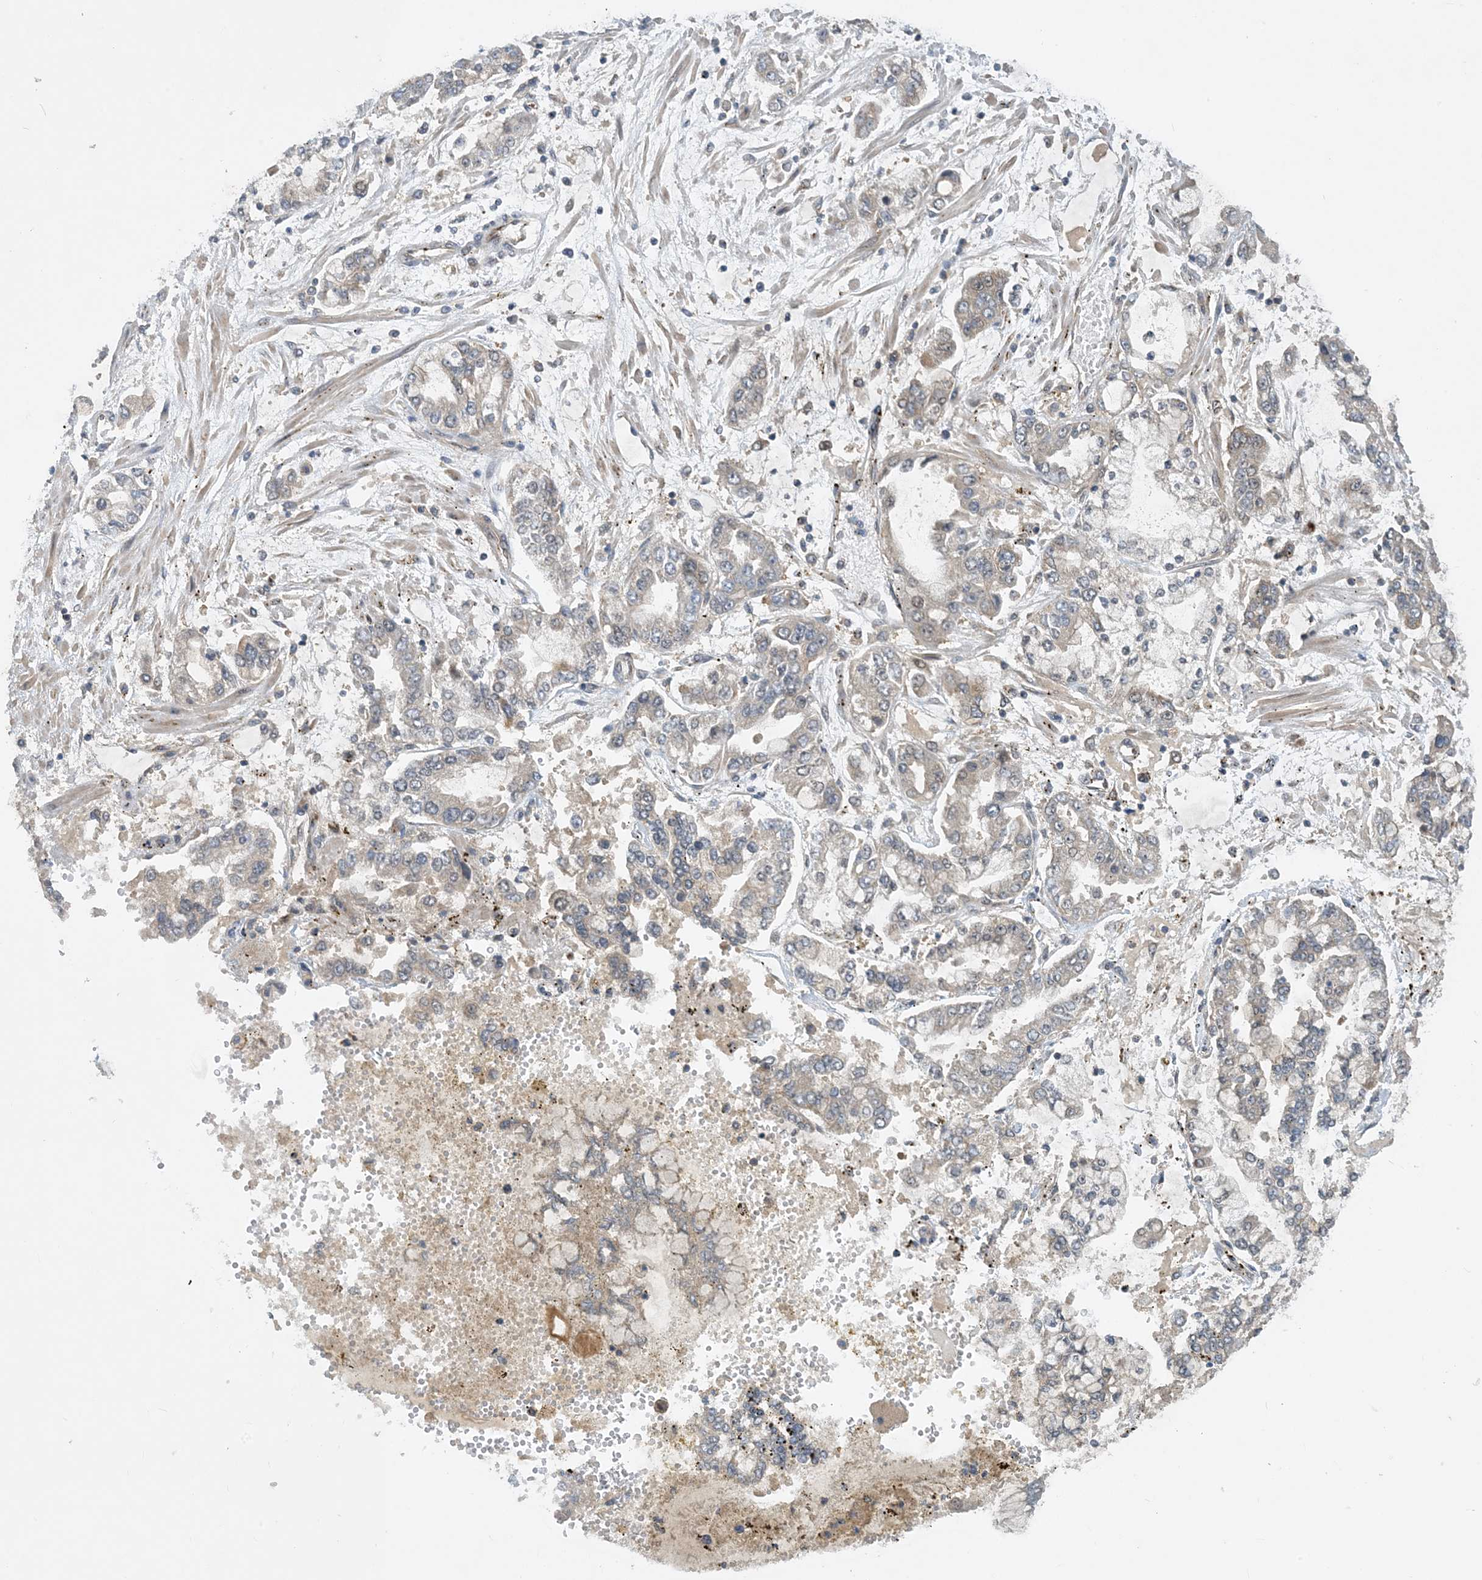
{"staining": {"intensity": "weak", "quantity": "<25%", "location": "cytoplasmic/membranous"}, "tissue": "stomach cancer", "cell_type": "Tumor cells", "image_type": "cancer", "snomed": [{"axis": "morphology", "description": "Normal tissue, NOS"}, {"axis": "morphology", "description": "Adenocarcinoma, NOS"}, {"axis": "topography", "description": "Stomach, upper"}, {"axis": "topography", "description": "Stomach"}], "caption": "DAB immunohistochemical staining of human stomach cancer (adenocarcinoma) shows no significant expression in tumor cells. (DAB (3,3'-diaminobenzidine) IHC visualized using brightfield microscopy, high magnification).", "gene": "TINAG", "patient": {"sex": "male", "age": 76}}